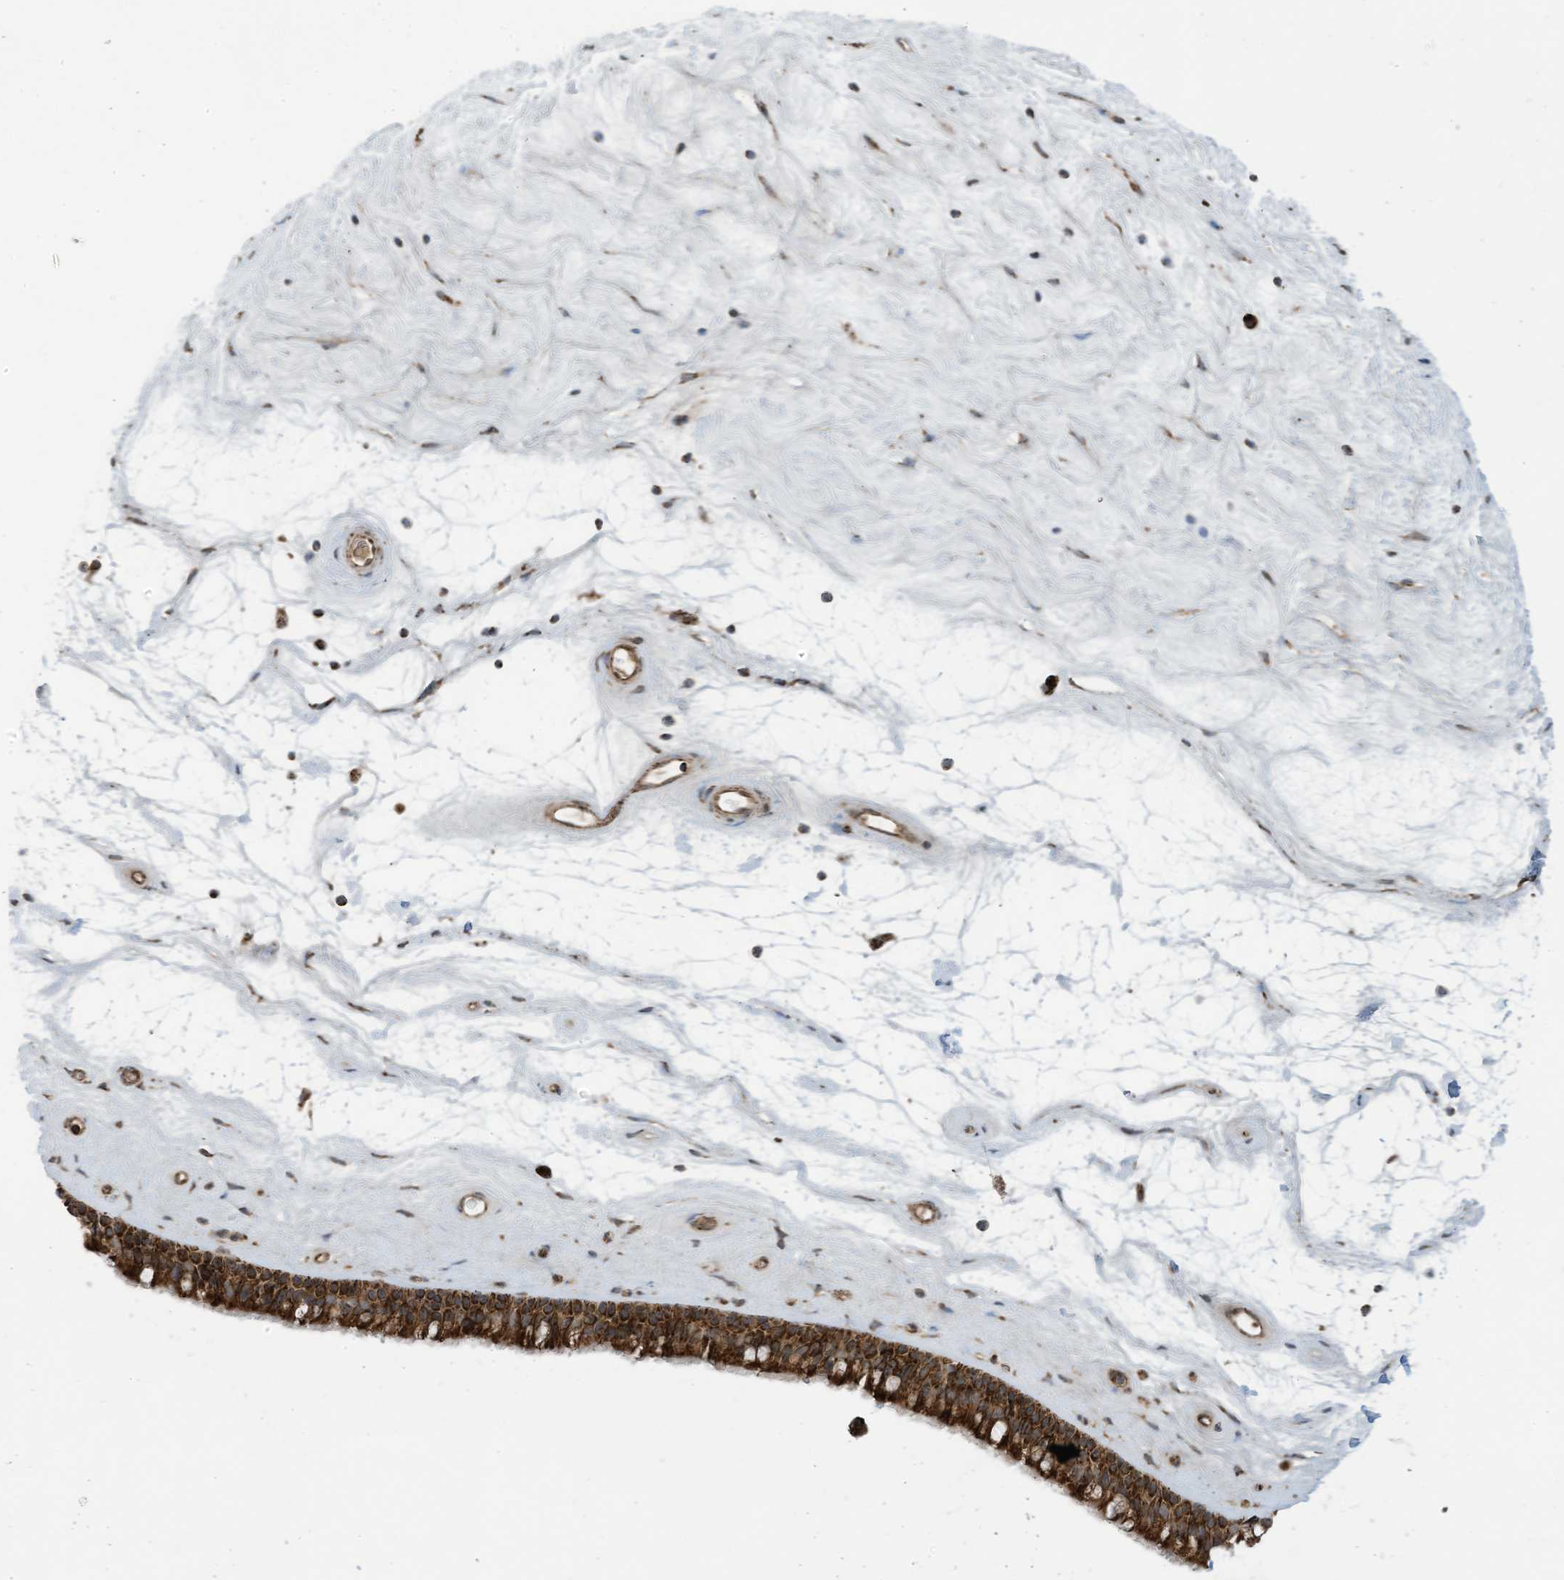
{"staining": {"intensity": "strong", "quantity": ">75%", "location": "cytoplasmic/membranous"}, "tissue": "nasopharynx", "cell_type": "Respiratory epithelial cells", "image_type": "normal", "snomed": [{"axis": "morphology", "description": "Normal tissue, NOS"}, {"axis": "topography", "description": "Nasopharynx"}], "caption": "Human nasopharynx stained with a brown dye reveals strong cytoplasmic/membranous positive positivity in about >75% of respiratory epithelial cells.", "gene": "COX10", "patient": {"sex": "male", "age": 64}}